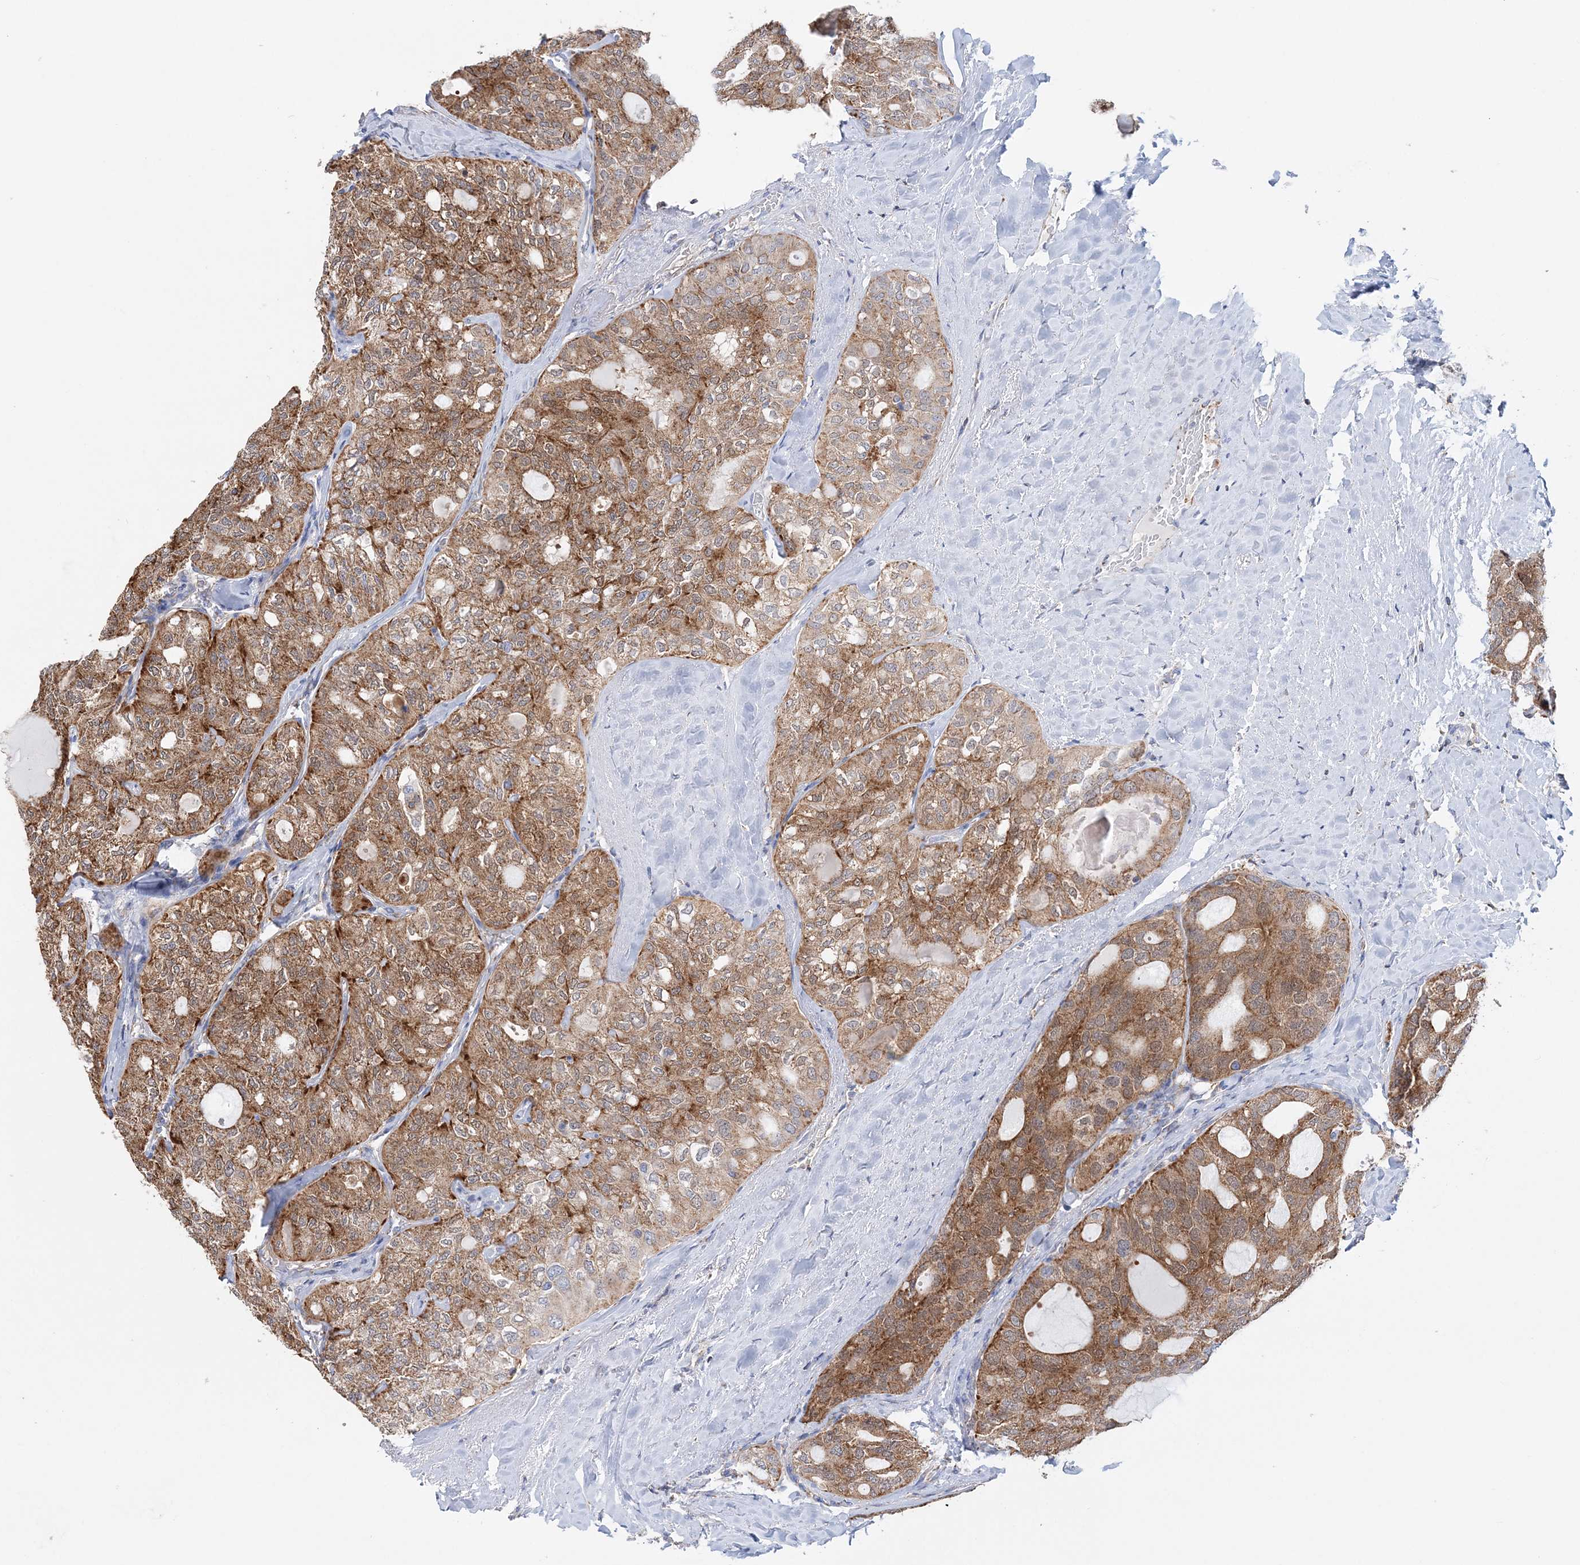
{"staining": {"intensity": "moderate", "quantity": ">75%", "location": "cytoplasmic/membranous"}, "tissue": "thyroid cancer", "cell_type": "Tumor cells", "image_type": "cancer", "snomed": [{"axis": "morphology", "description": "Follicular adenoma carcinoma, NOS"}, {"axis": "topography", "description": "Thyroid gland"}], "caption": "IHC photomicrograph of human follicular adenoma carcinoma (thyroid) stained for a protein (brown), which exhibits medium levels of moderate cytoplasmic/membranous positivity in about >75% of tumor cells.", "gene": "TTC32", "patient": {"sex": "male", "age": 75}}